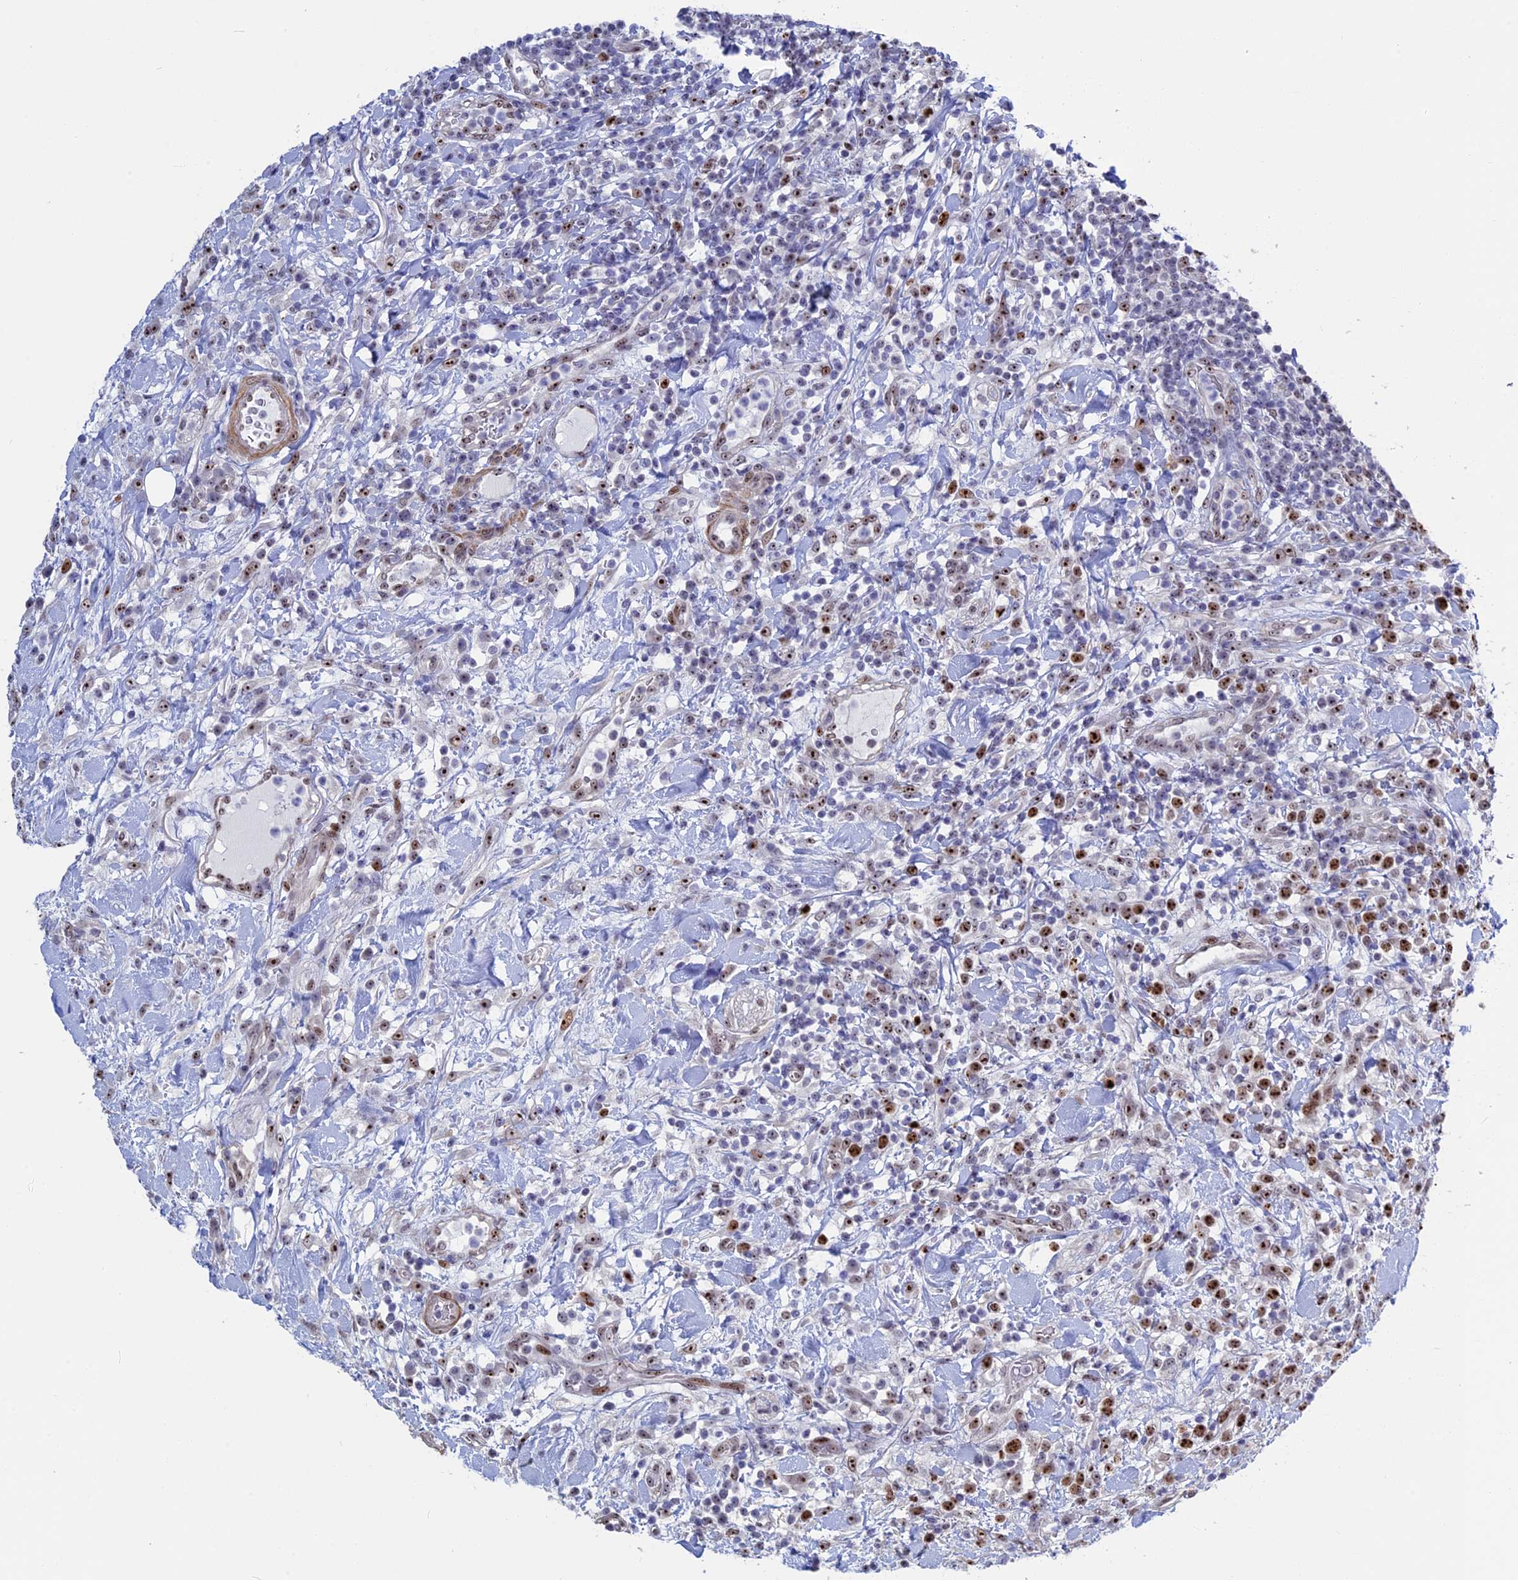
{"staining": {"intensity": "strong", "quantity": "25%-75%", "location": "nuclear"}, "tissue": "lymphoma", "cell_type": "Tumor cells", "image_type": "cancer", "snomed": [{"axis": "morphology", "description": "Malignant lymphoma, non-Hodgkin's type, High grade"}, {"axis": "topography", "description": "Colon"}], "caption": "Protein staining exhibits strong nuclear staining in approximately 25%-75% of tumor cells in malignant lymphoma, non-Hodgkin's type (high-grade).", "gene": "CCDC86", "patient": {"sex": "female", "age": 53}}